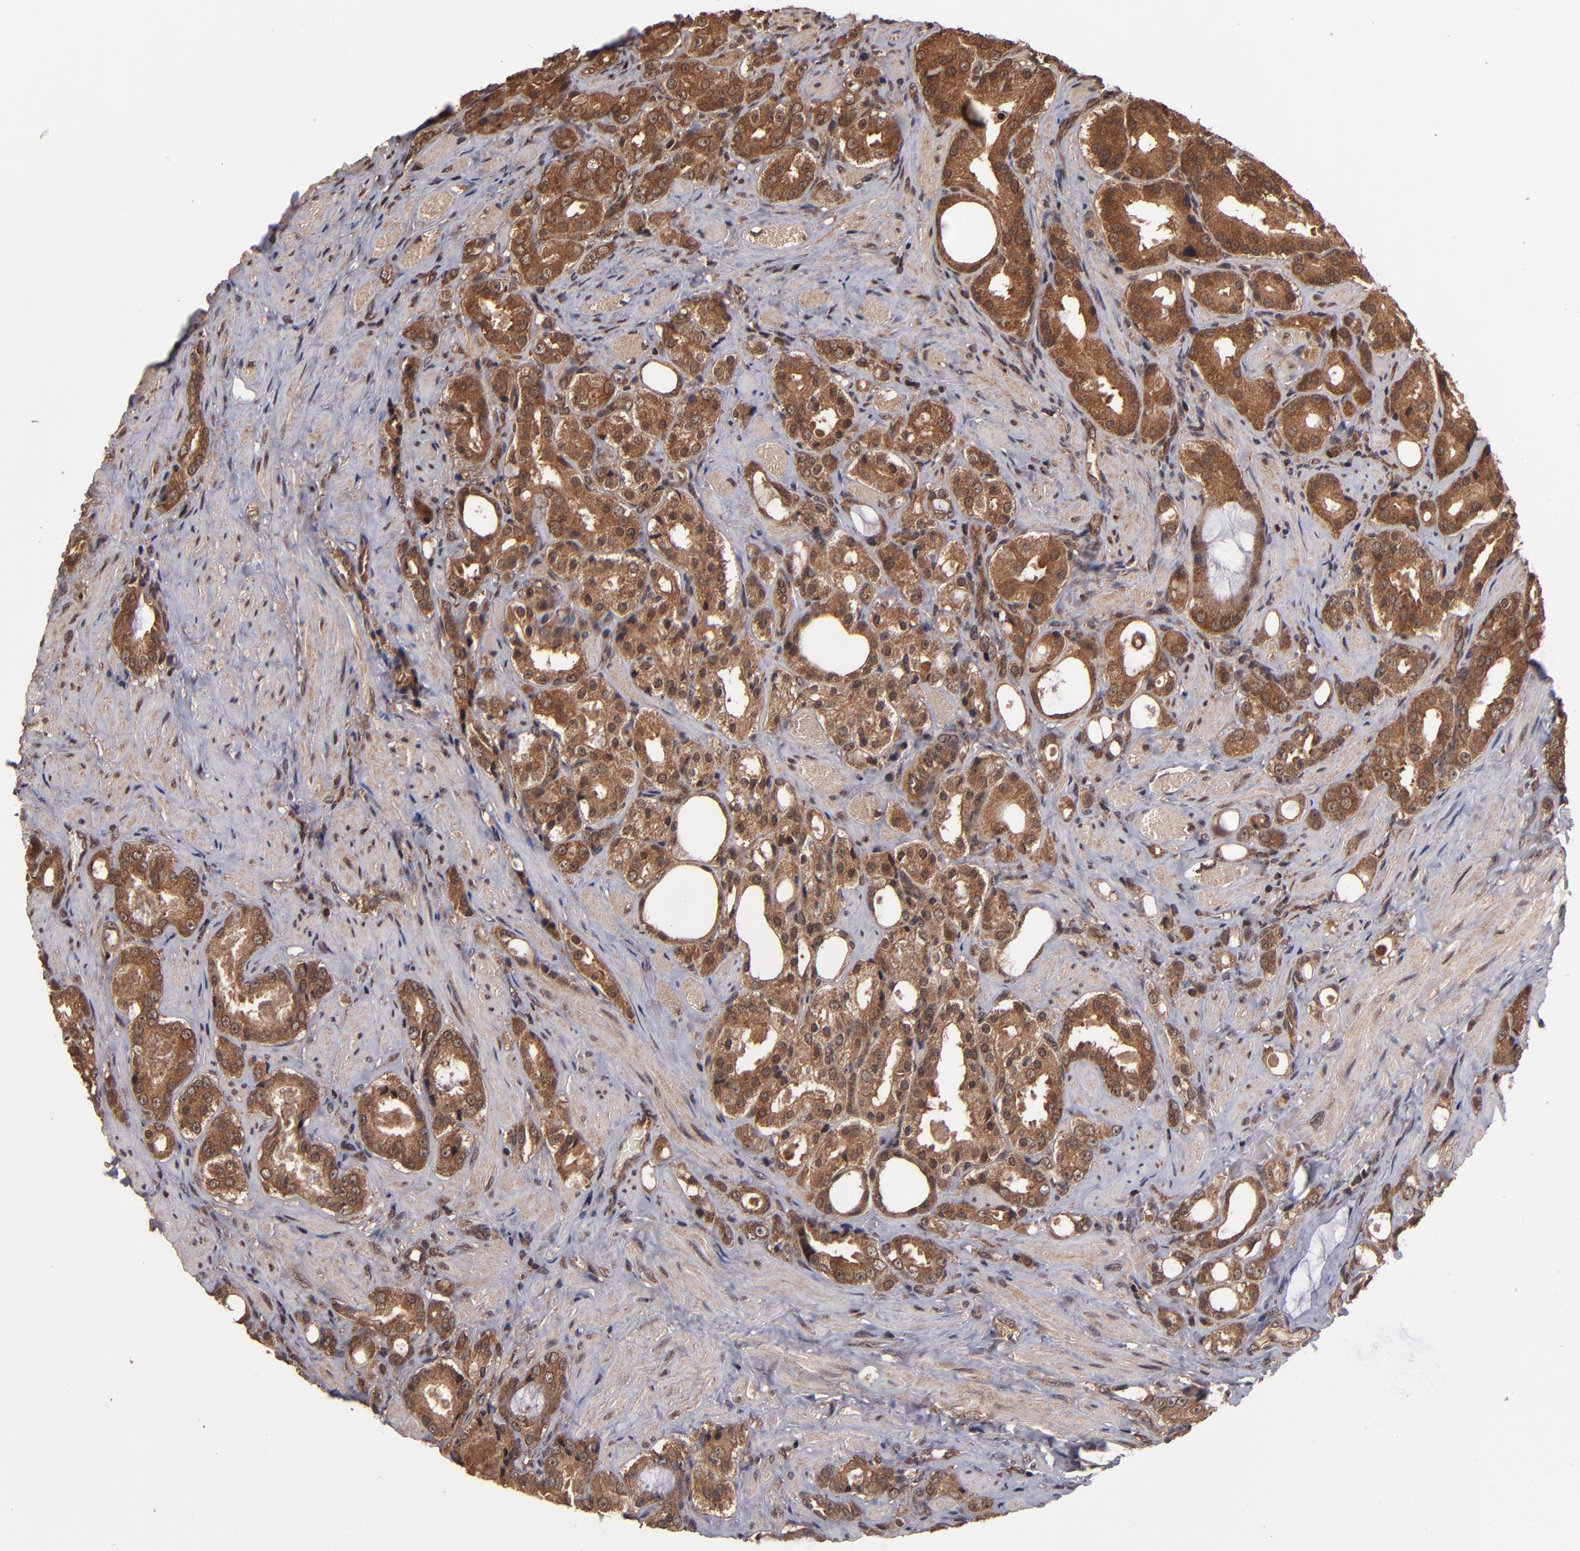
{"staining": {"intensity": "strong", "quantity": ">75%", "location": "cytoplasmic/membranous"}, "tissue": "prostate cancer", "cell_type": "Tumor cells", "image_type": "cancer", "snomed": [{"axis": "morphology", "description": "Adenocarcinoma, Medium grade"}, {"axis": "topography", "description": "Prostate"}], "caption": "DAB immunohistochemical staining of human prostate cancer exhibits strong cytoplasmic/membranous protein expression in approximately >75% of tumor cells. (Brightfield microscopy of DAB IHC at high magnification).", "gene": "NFE2L2", "patient": {"sex": "male", "age": 60}}